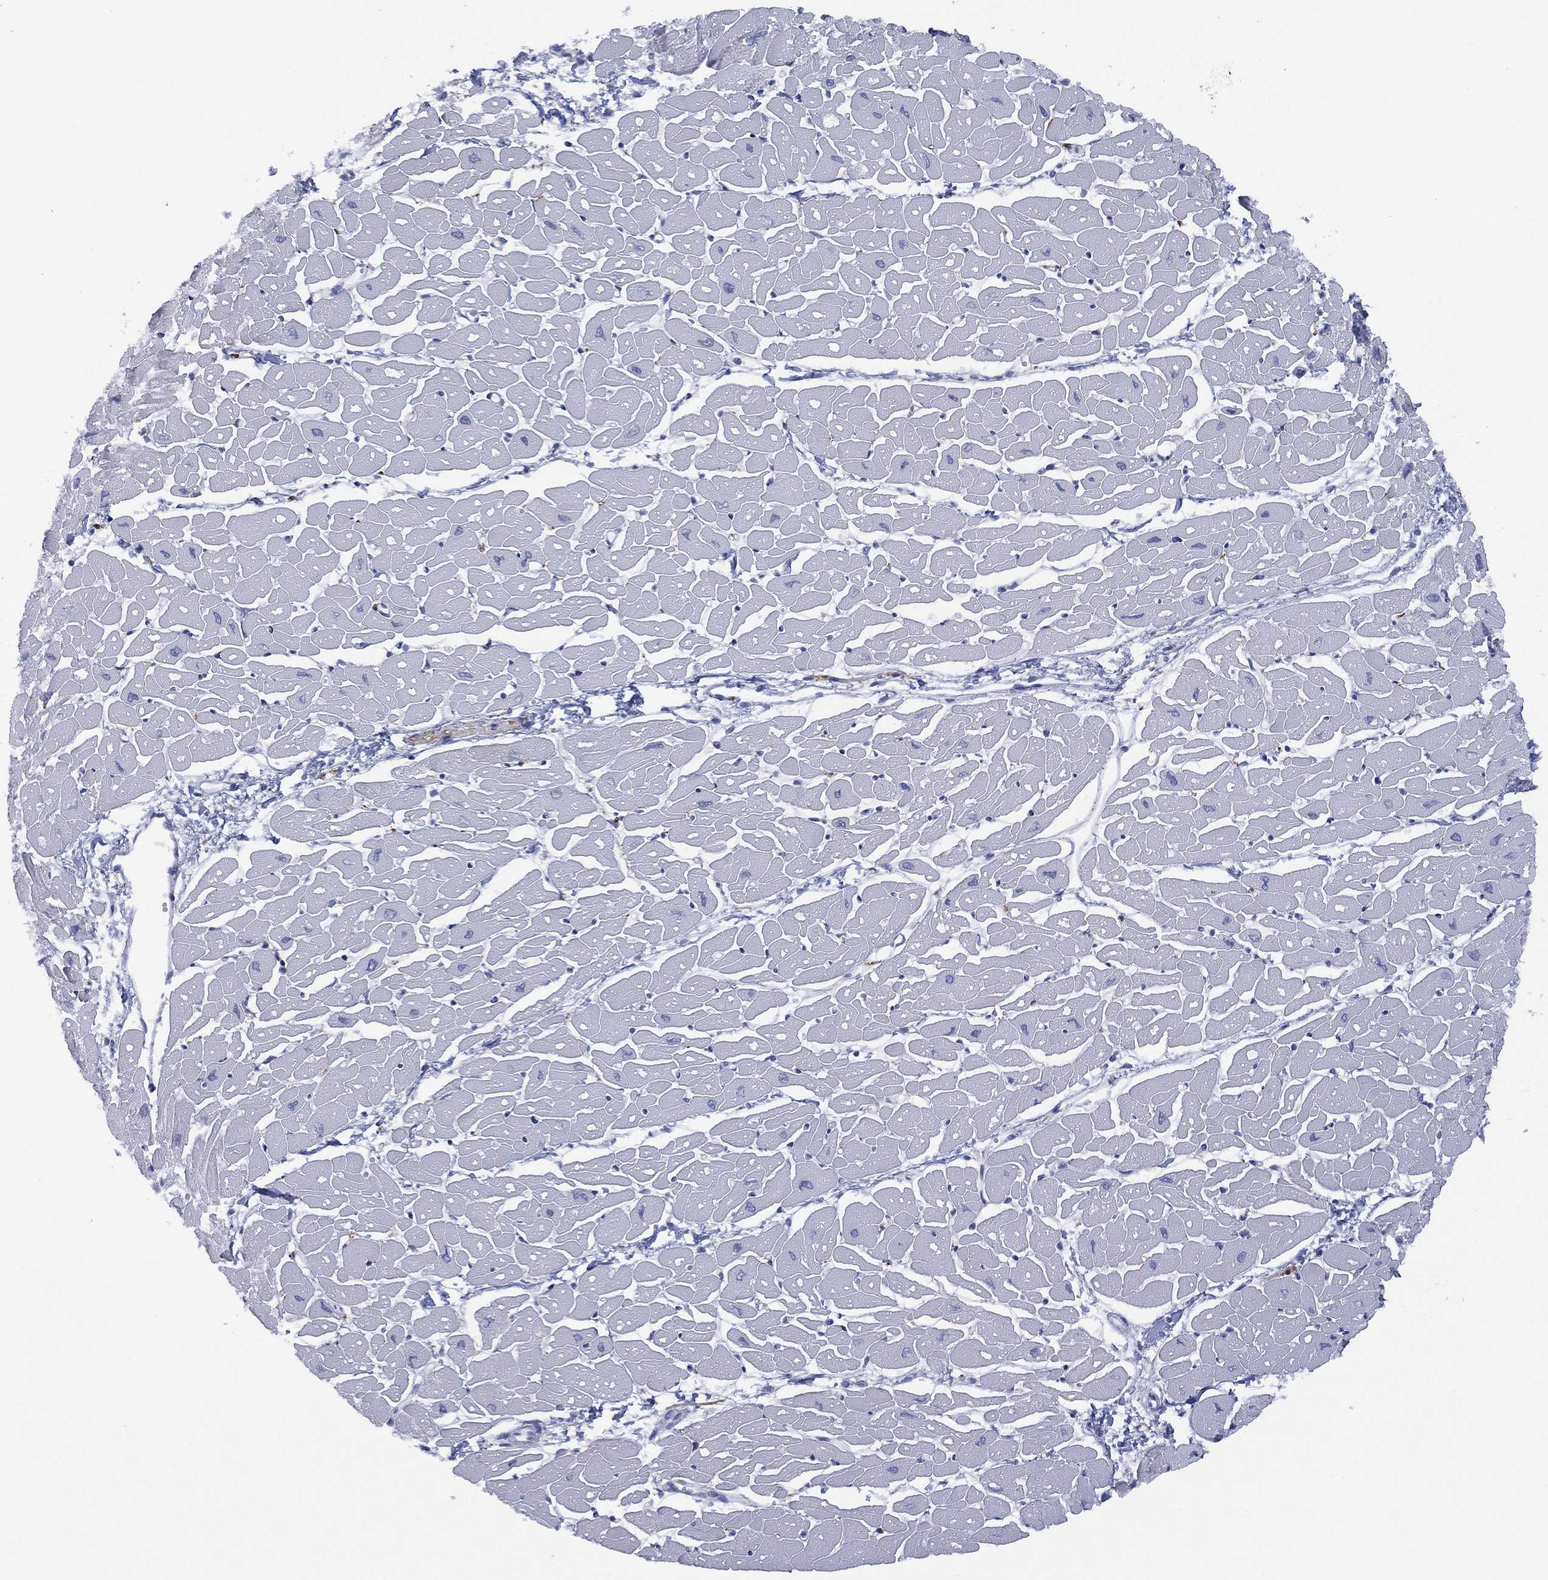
{"staining": {"intensity": "negative", "quantity": "none", "location": "none"}, "tissue": "heart muscle", "cell_type": "Cardiomyocytes", "image_type": "normal", "snomed": [{"axis": "morphology", "description": "Normal tissue, NOS"}, {"axis": "topography", "description": "Heart"}], "caption": "A histopathology image of human heart muscle is negative for staining in cardiomyocytes.", "gene": "DDAH1", "patient": {"sex": "male", "age": 57}}